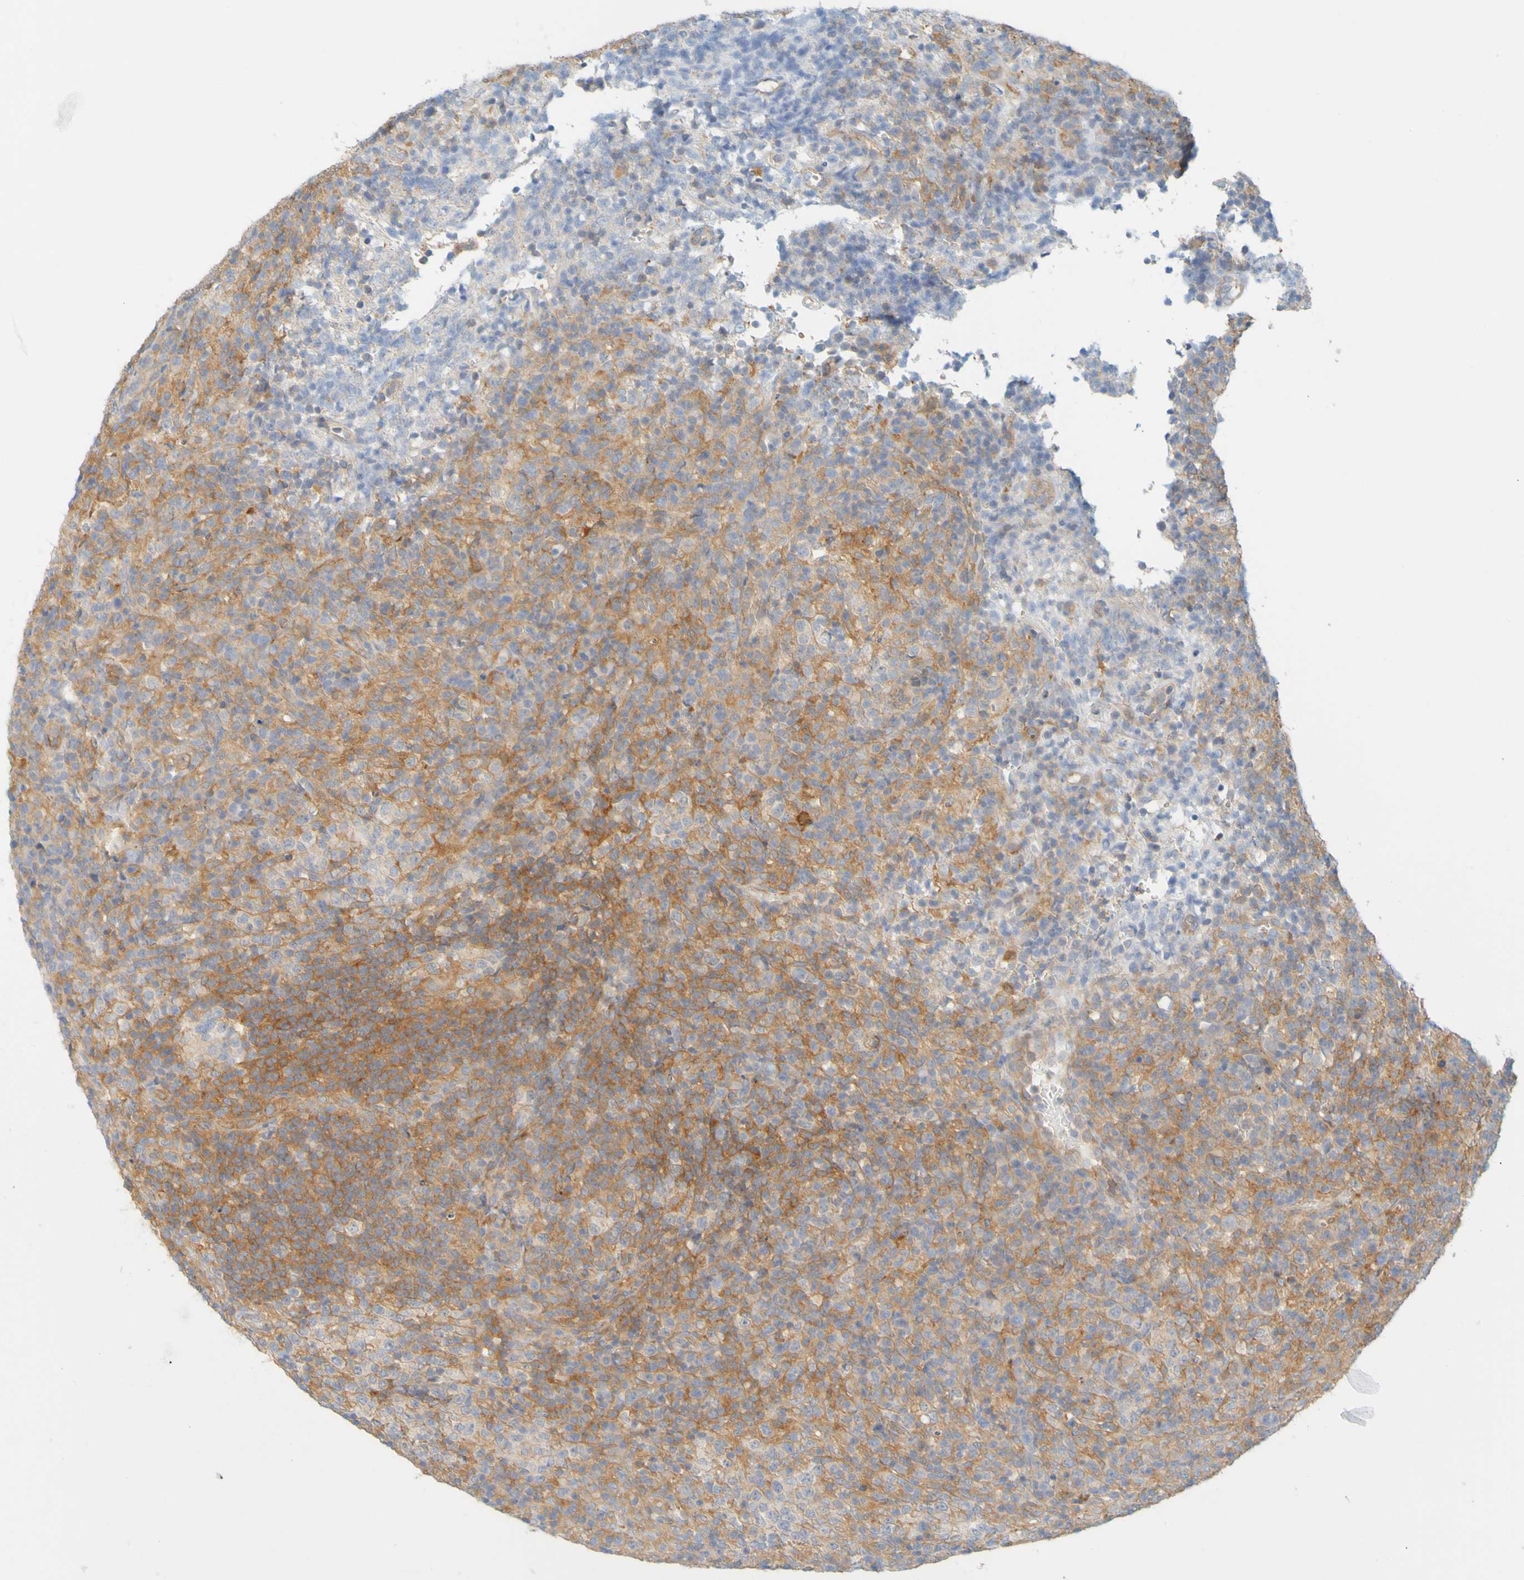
{"staining": {"intensity": "moderate", "quantity": ">75%", "location": "cytoplasmic/membranous"}, "tissue": "lymphoma", "cell_type": "Tumor cells", "image_type": "cancer", "snomed": [{"axis": "morphology", "description": "Malignant lymphoma, non-Hodgkin's type, High grade"}, {"axis": "topography", "description": "Lymph node"}], "caption": "DAB (3,3'-diaminobenzidine) immunohistochemical staining of human lymphoma exhibits moderate cytoplasmic/membranous protein expression in about >75% of tumor cells.", "gene": "APPL1", "patient": {"sex": "female", "age": 76}}